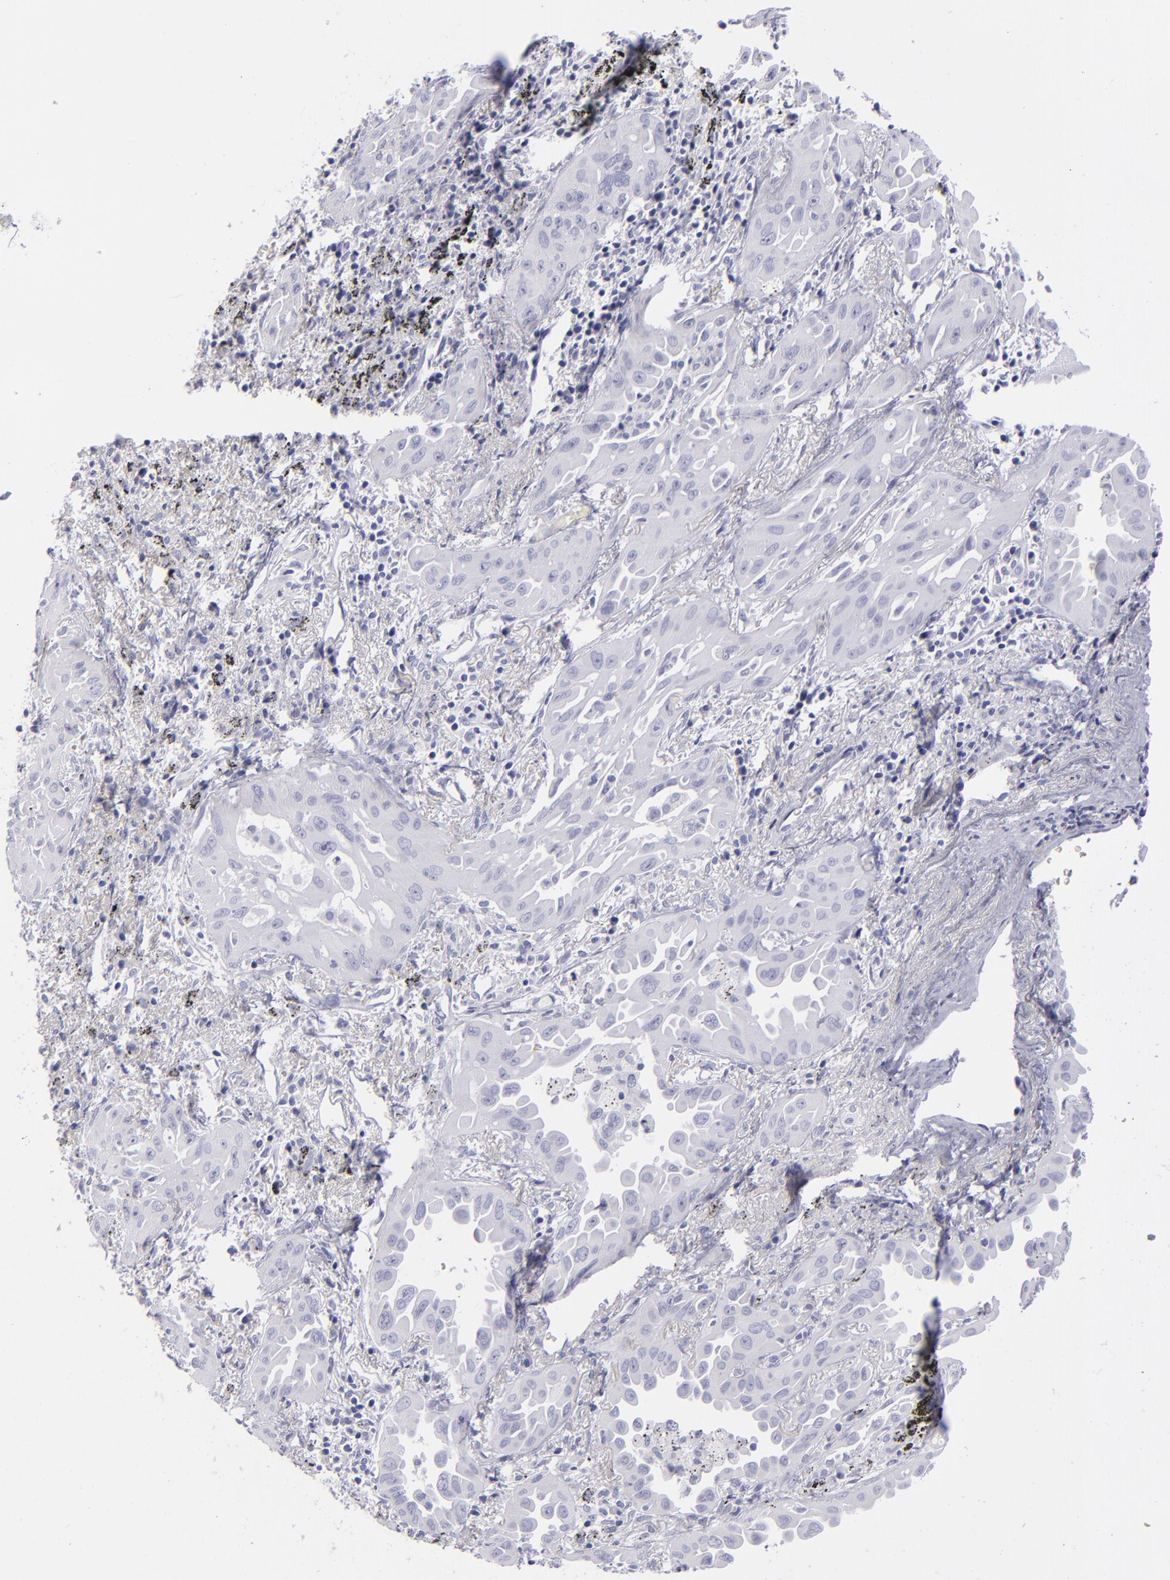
{"staining": {"intensity": "negative", "quantity": "none", "location": "none"}, "tissue": "lung cancer", "cell_type": "Tumor cells", "image_type": "cancer", "snomed": [{"axis": "morphology", "description": "Adenocarcinoma, NOS"}, {"axis": "topography", "description": "Lung"}], "caption": "High magnification brightfield microscopy of lung adenocarcinoma stained with DAB (3,3'-diaminobenzidine) (brown) and counterstained with hematoxylin (blue): tumor cells show no significant staining.", "gene": "CD22", "patient": {"sex": "male", "age": 68}}